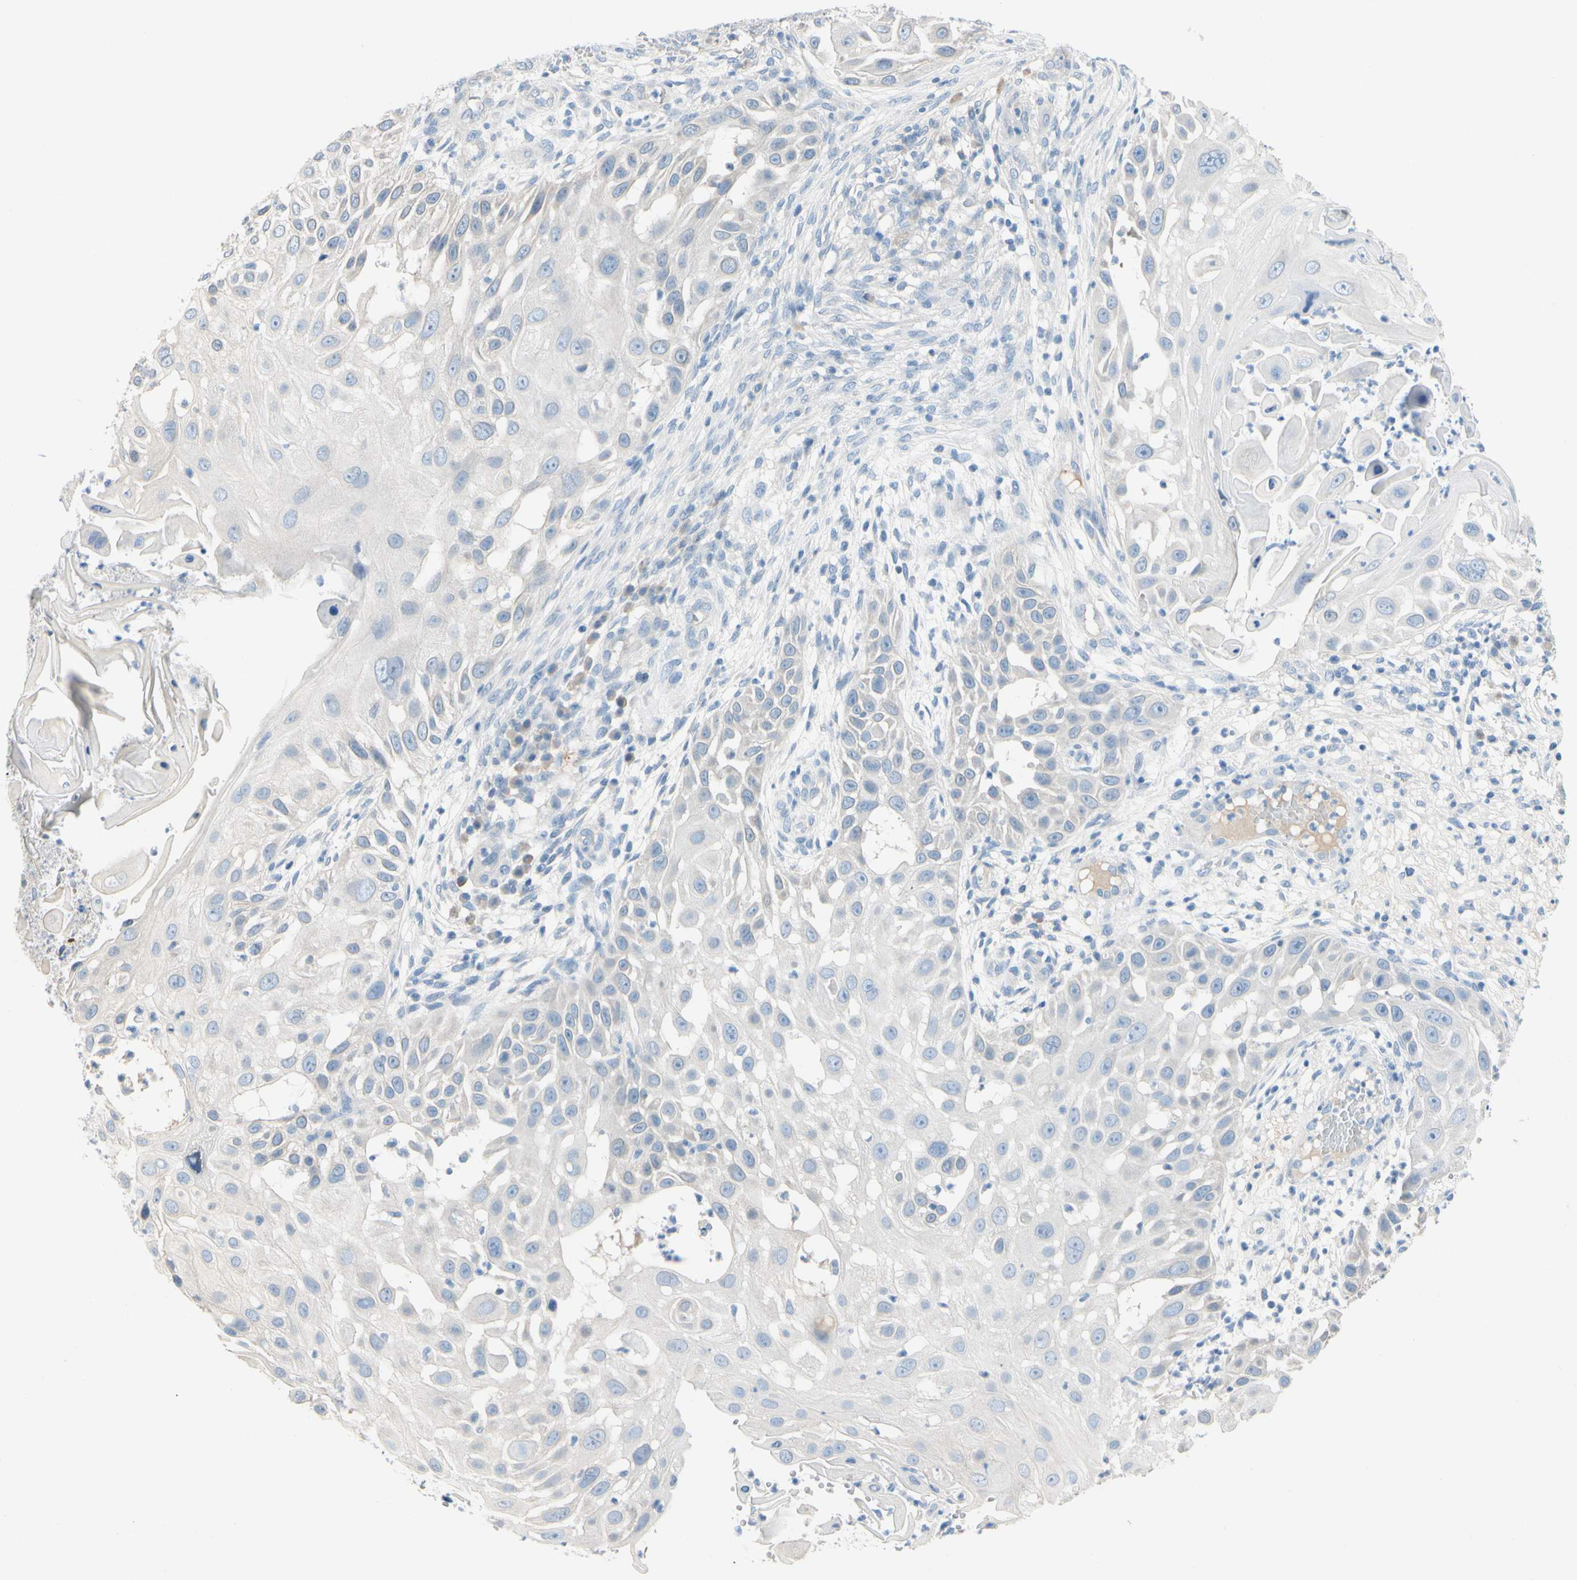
{"staining": {"intensity": "negative", "quantity": "none", "location": "none"}, "tissue": "skin cancer", "cell_type": "Tumor cells", "image_type": "cancer", "snomed": [{"axis": "morphology", "description": "Squamous cell carcinoma, NOS"}, {"axis": "topography", "description": "Skin"}], "caption": "Tumor cells show no significant protein positivity in skin squamous cell carcinoma.", "gene": "ZNF132", "patient": {"sex": "female", "age": 44}}